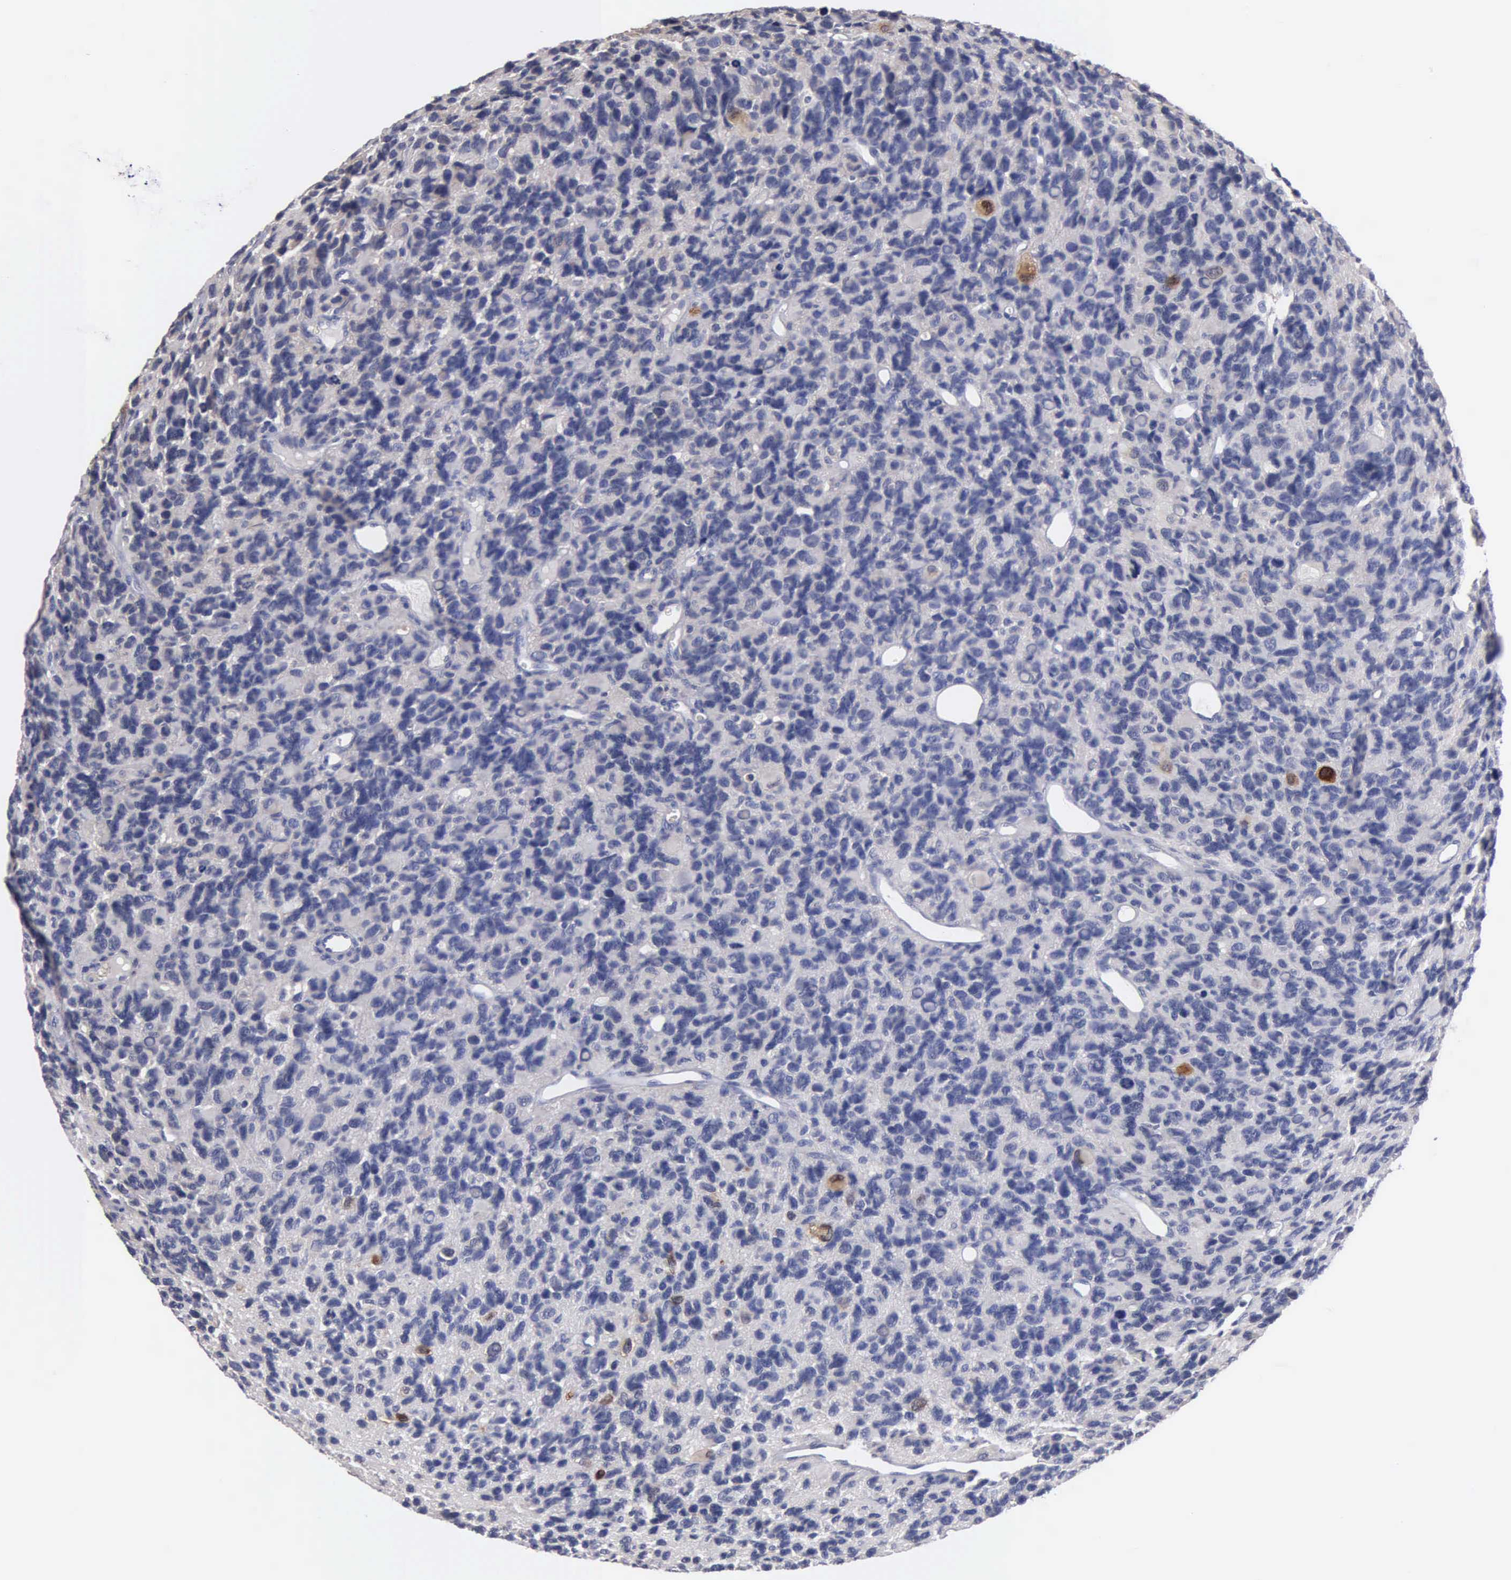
{"staining": {"intensity": "negative", "quantity": "none", "location": "none"}, "tissue": "glioma", "cell_type": "Tumor cells", "image_type": "cancer", "snomed": [{"axis": "morphology", "description": "Glioma, malignant, High grade"}, {"axis": "topography", "description": "Brain"}], "caption": "Immunohistochemistry (IHC) micrograph of malignant glioma (high-grade) stained for a protein (brown), which displays no positivity in tumor cells.", "gene": "PTGS2", "patient": {"sex": "male", "age": 77}}